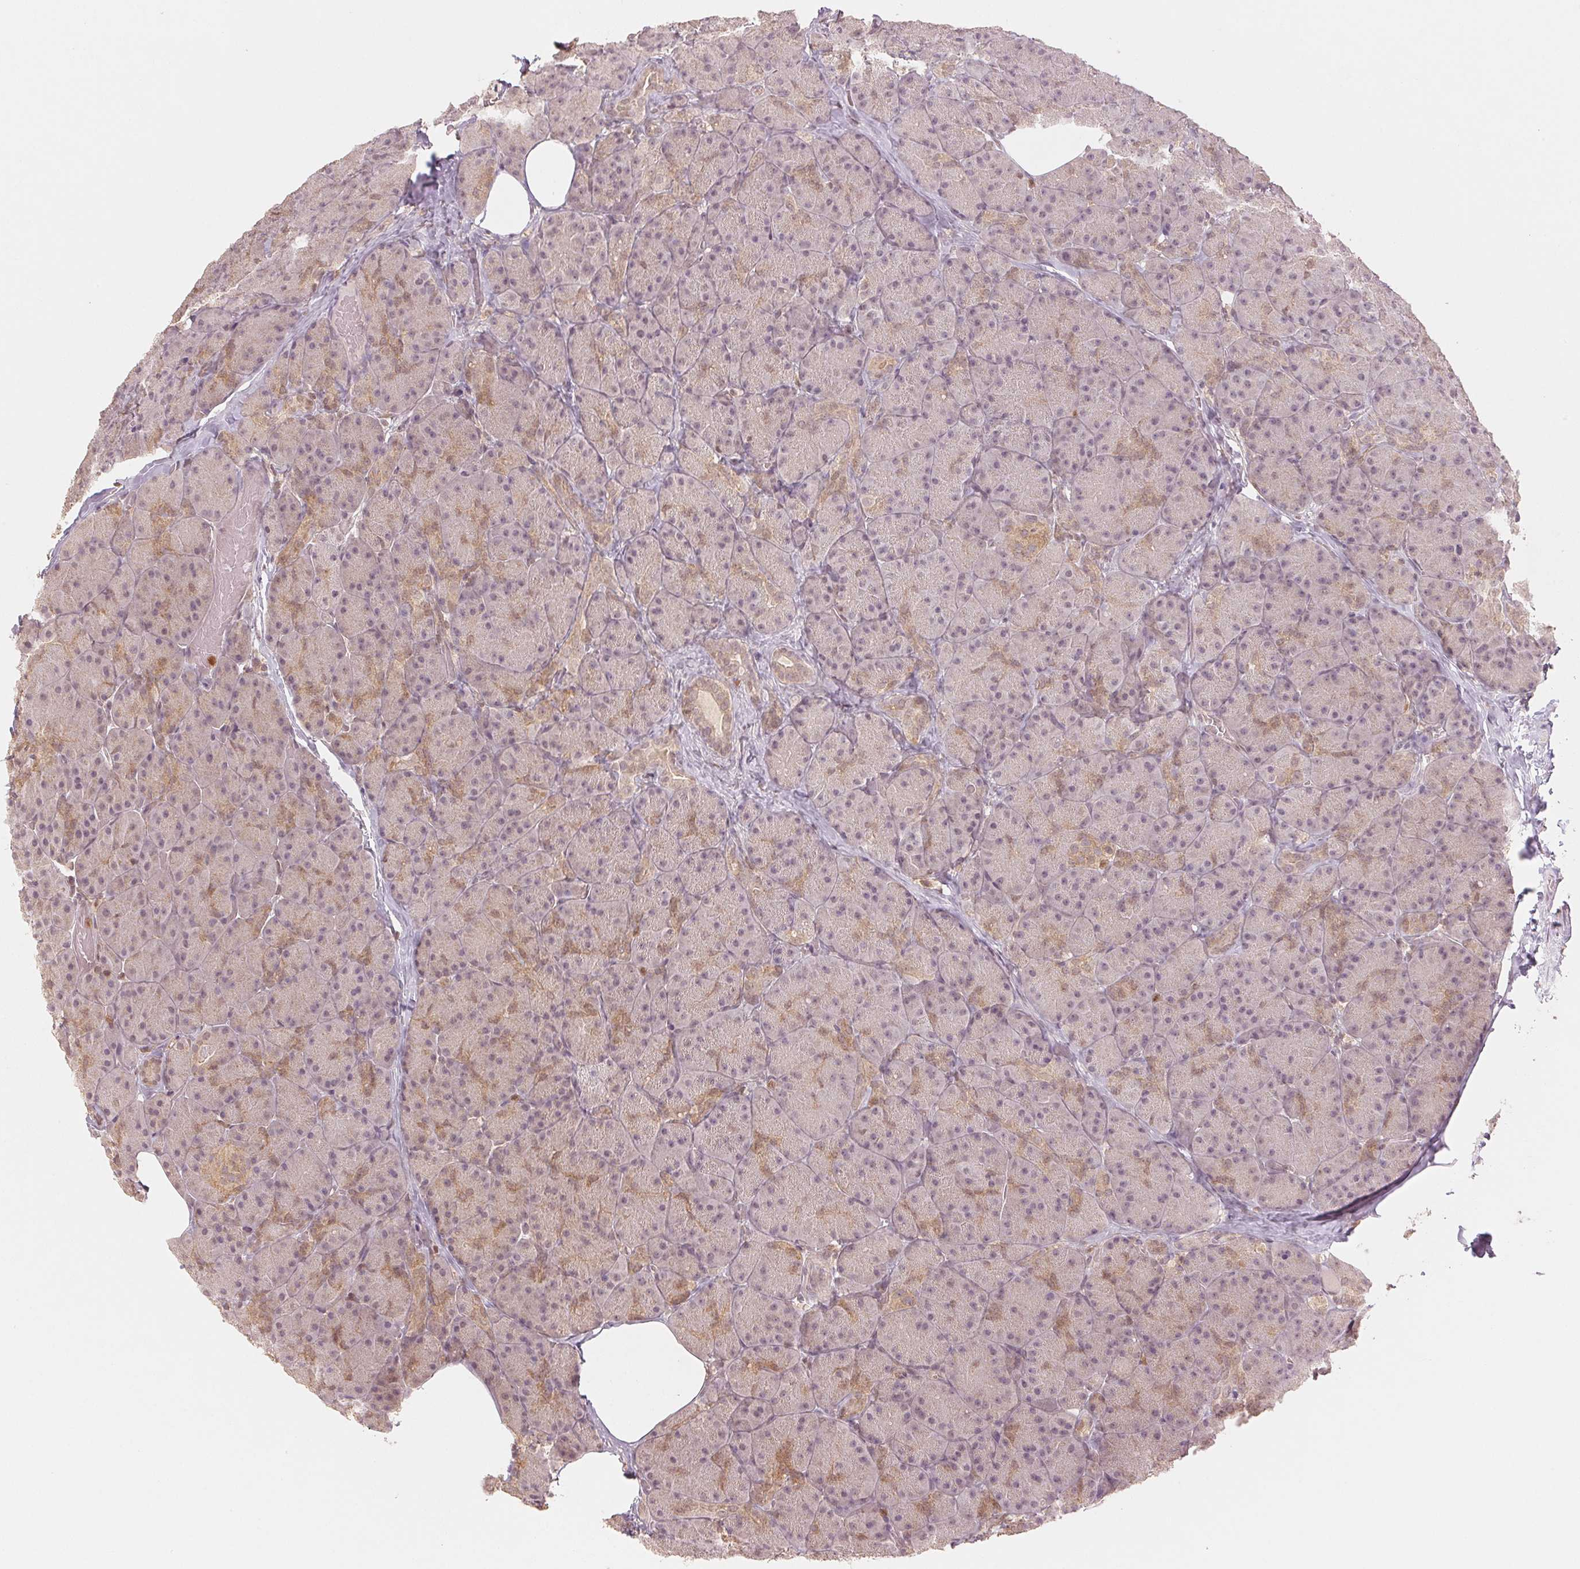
{"staining": {"intensity": "weak", "quantity": "<25%", "location": "cytoplasmic/membranous"}, "tissue": "pancreas", "cell_type": "Exocrine glandular cells", "image_type": "normal", "snomed": [{"axis": "morphology", "description": "Normal tissue, NOS"}, {"axis": "topography", "description": "Pancreas"}], "caption": "DAB (3,3'-diaminobenzidine) immunohistochemical staining of benign human pancreas shows no significant staining in exocrine glandular cells. (Immunohistochemistry (ihc), brightfield microscopy, high magnification).", "gene": "MAPK14", "patient": {"sex": "male", "age": 57}}